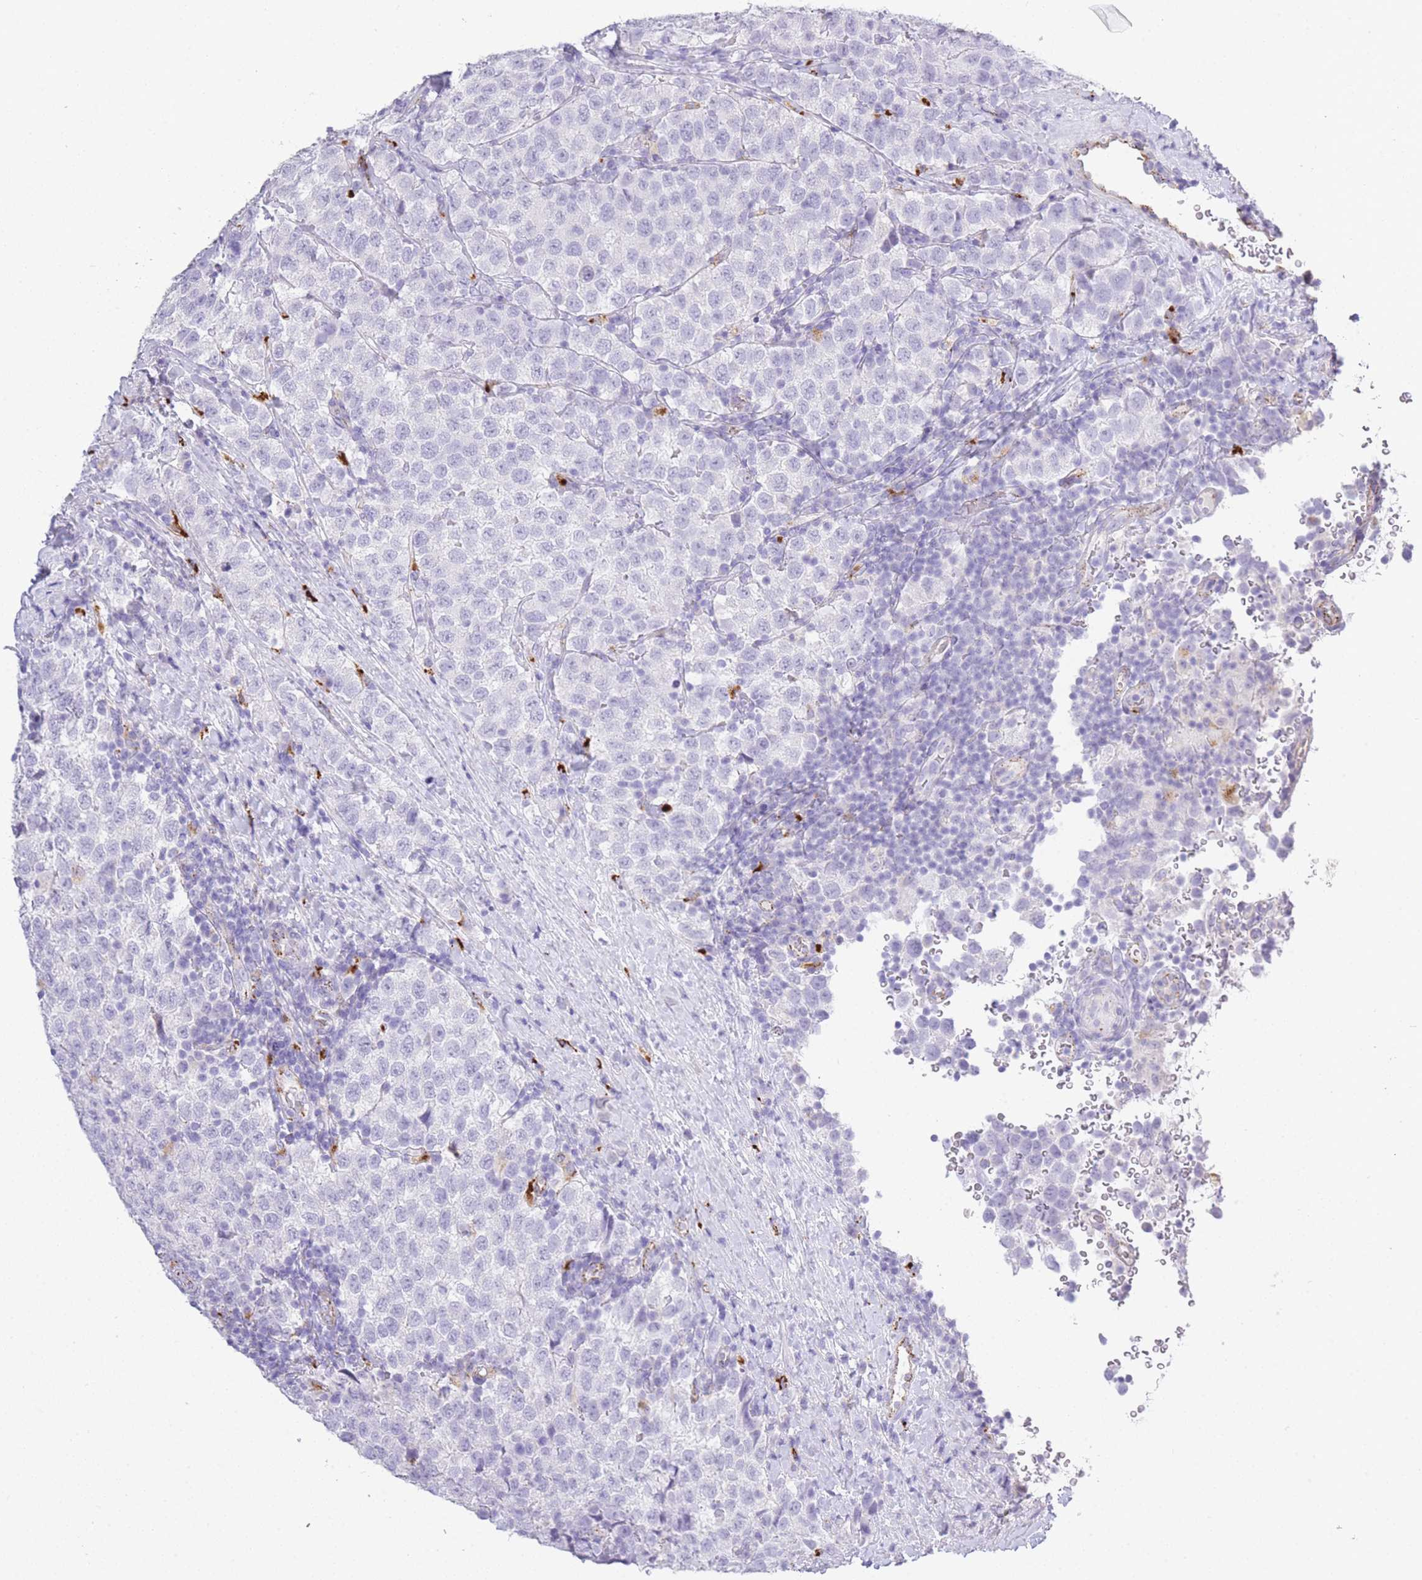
{"staining": {"intensity": "negative", "quantity": "none", "location": "none"}, "tissue": "testis cancer", "cell_type": "Tumor cells", "image_type": "cancer", "snomed": [{"axis": "morphology", "description": "Seminoma, NOS"}, {"axis": "topography", "description": "Testis"}], "caption": "The micrograph demonstrates no staining of tumor cells in testis cancer.", "gene": "RHO", "patient": {"sex": "male", "age": 34}}